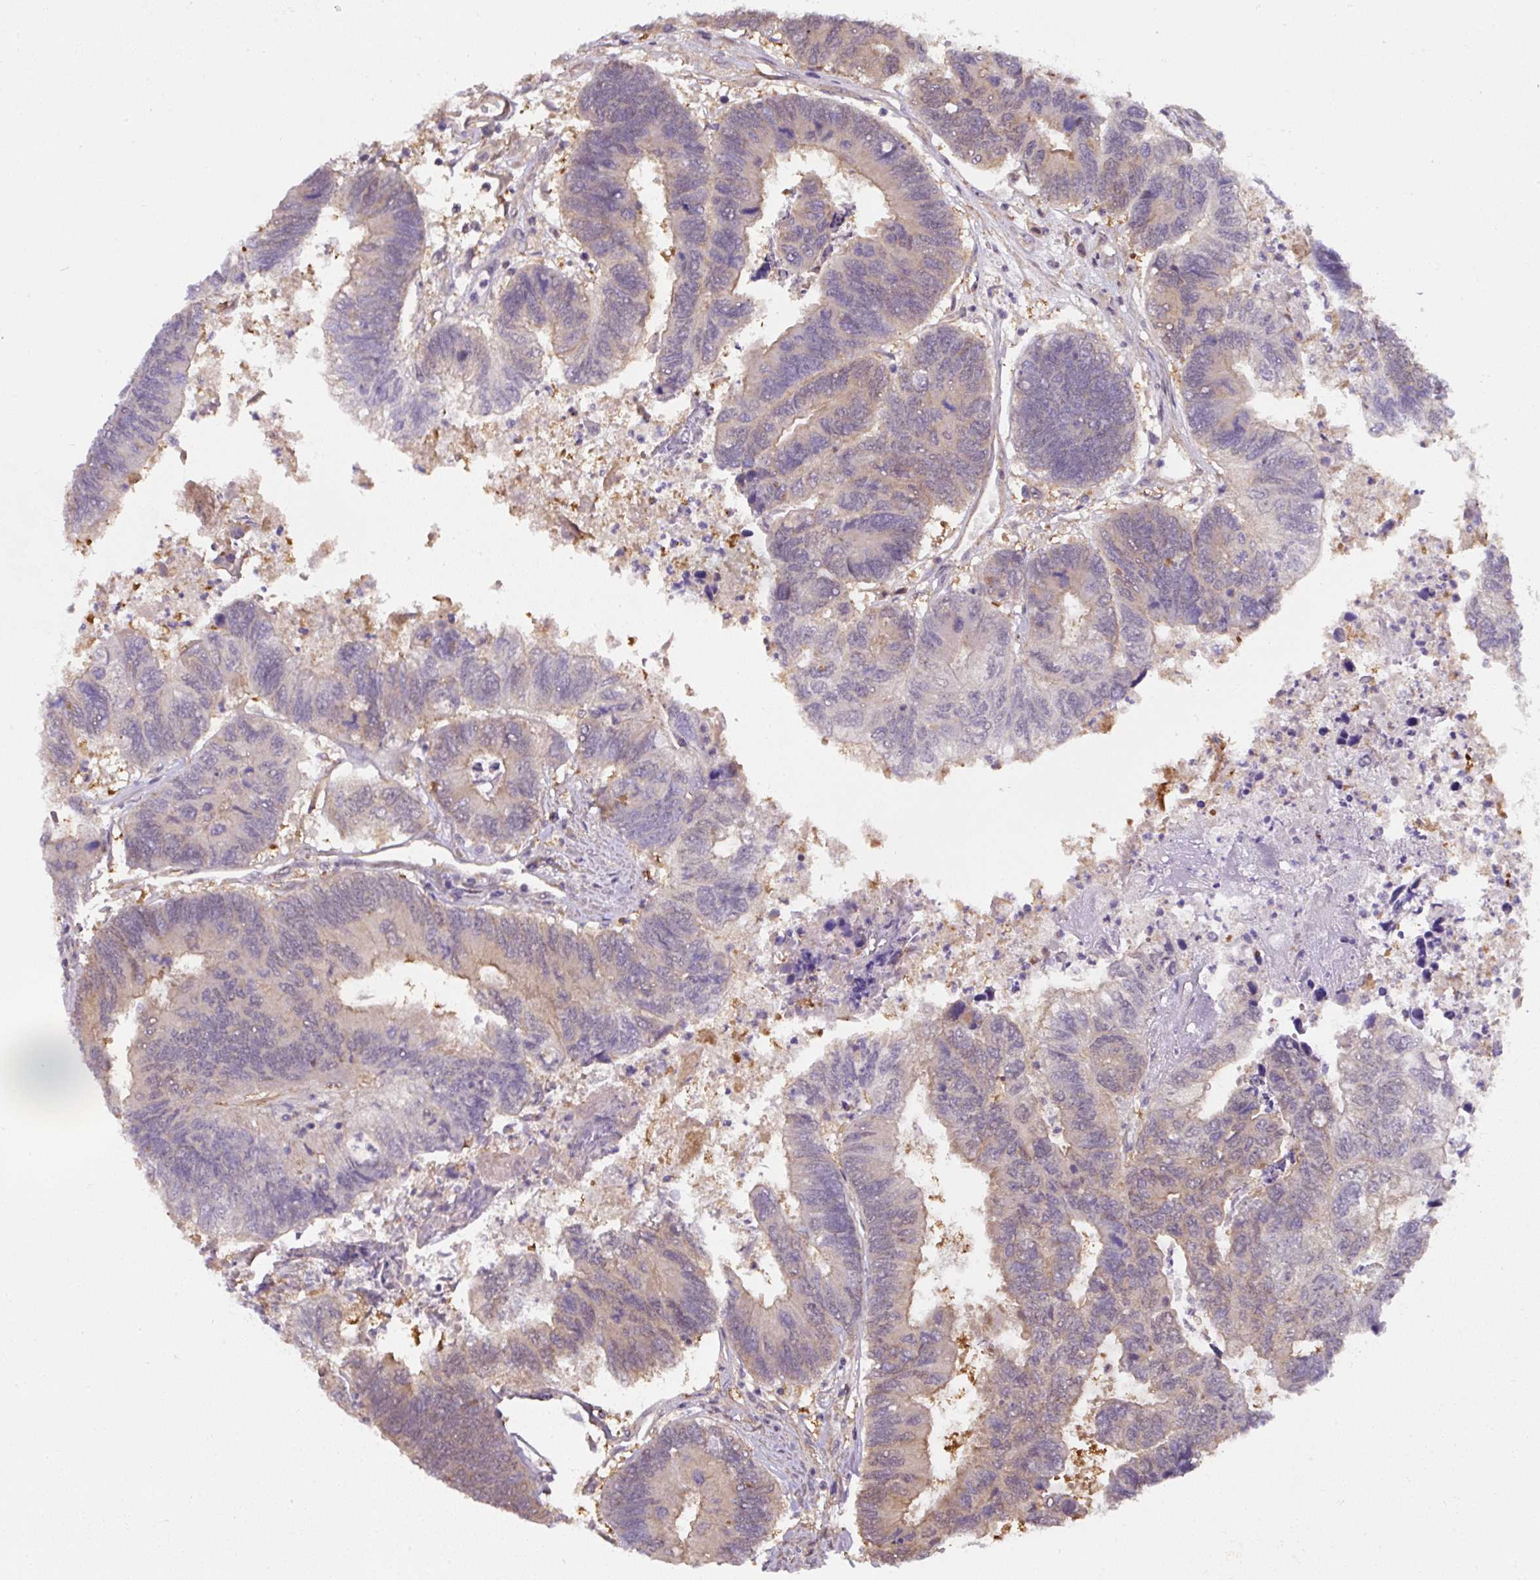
{"staining": {"intensity": "weak", "quantity": "25%-75%", "location": "cytoplasmic/membranous"}, "tissue": "colorectal cancer", "cell_type": "Tumor cells", "image_type": "cancer", "snomed": [{"axis": "morphology", "description": "Adenocarcinoma, NOS"}, {"axis": "topography", "description": "Colon"}], "caption": "IHC micrograph of colorectal adenocarcinoma stained for a protein (brown), which displays low levels of weak cytoplasmic/membranous staining in about 25%-75% of tumor cells.", "gene": "ST13", "patient": {"sex": "female", "age": 67}}